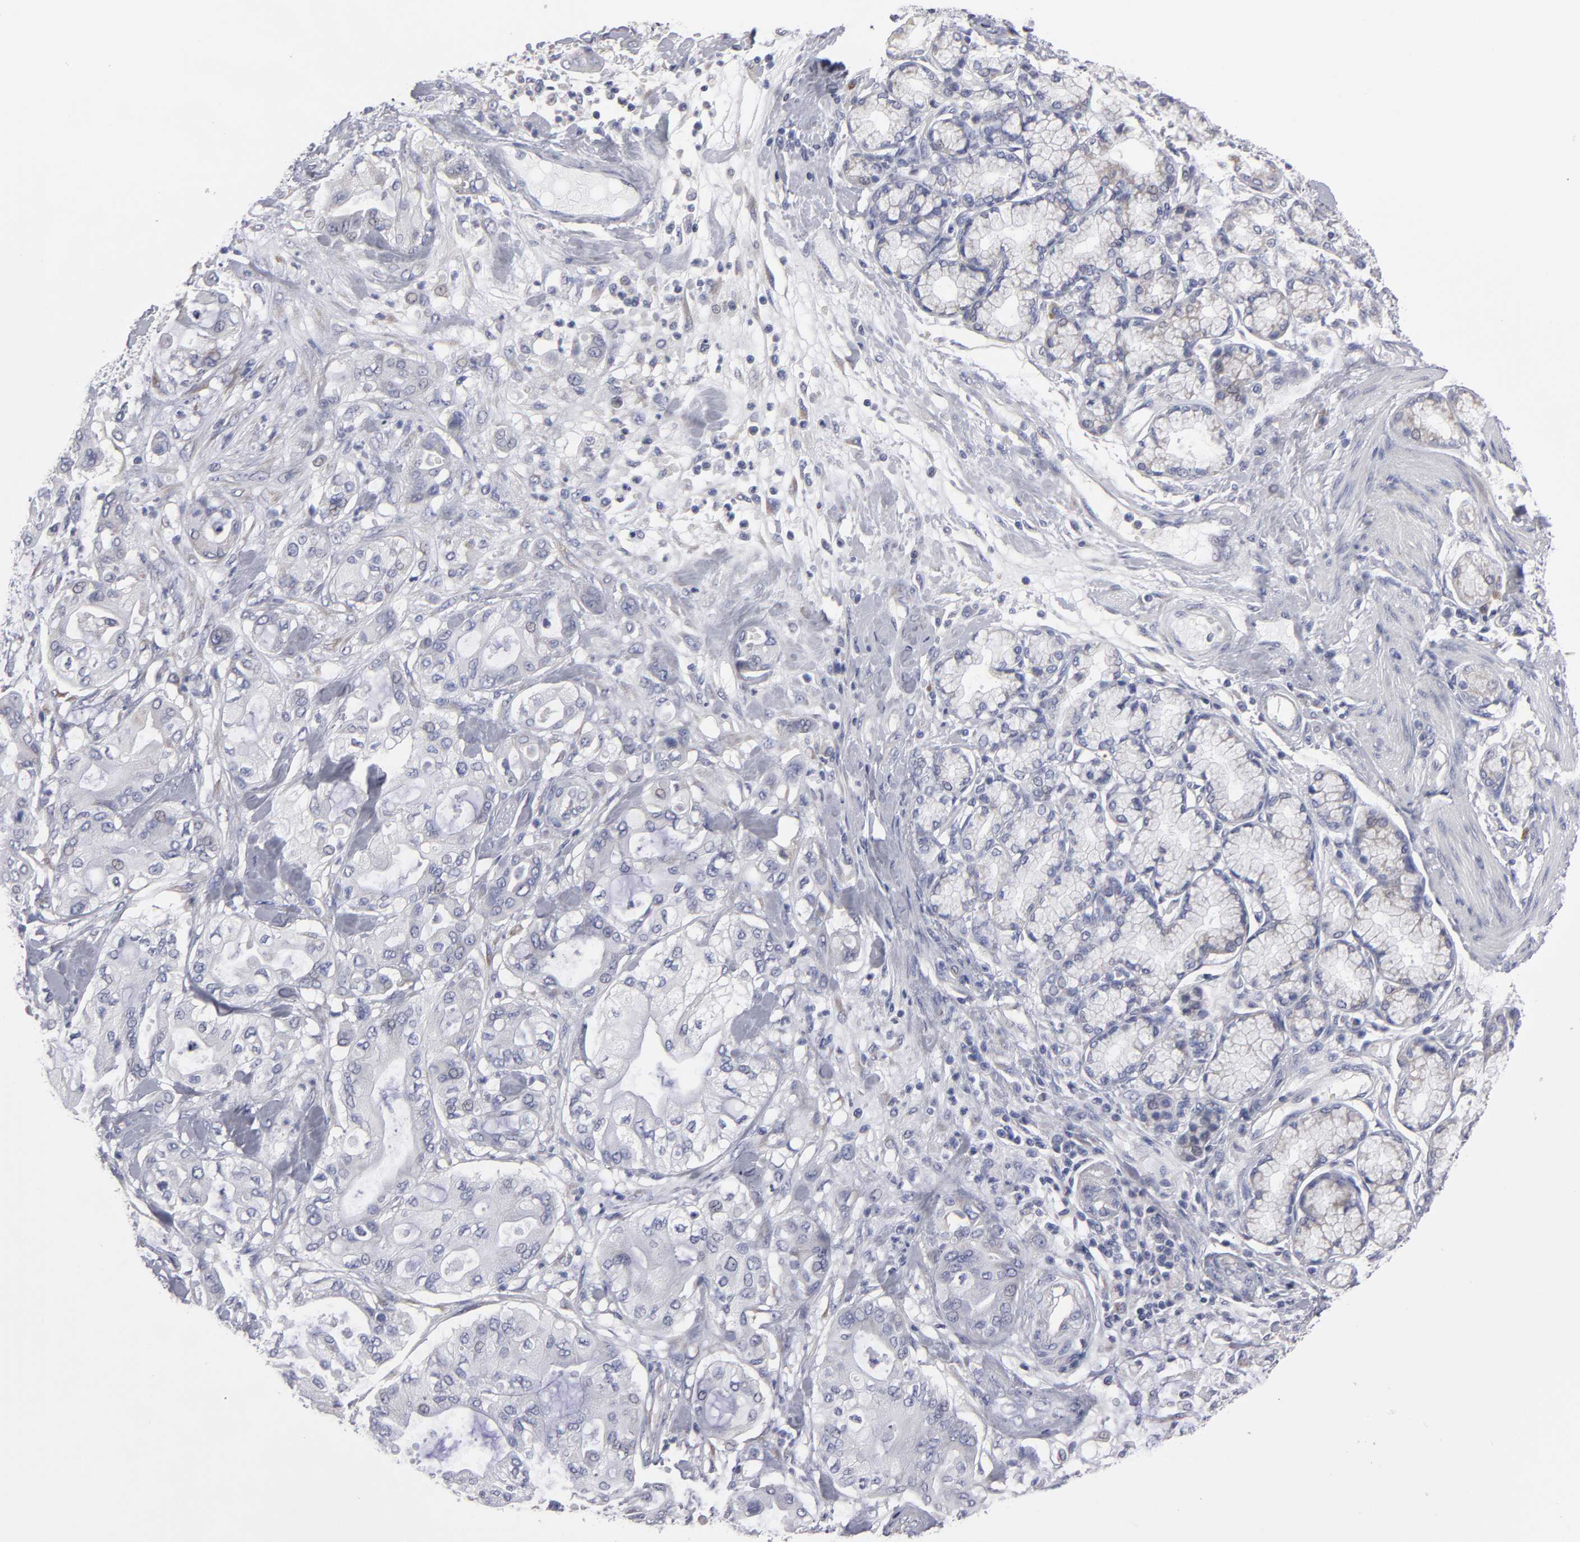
{"staining": {"intensity": "weak", "quantity": "<25%", "location": "cytoplasmic/membranous"}, "tissue": "pancreatic cancer", "cell_type": "Tumor cells", "image_type": "cancer", "snomed": [{"axis": "morphology", "description": "Adenocarcinoma, NOS"}, {"axis": "morphology", "description": "Adenocarcinoma, metastatic, NOS"}, {"axis": "topography", "description": "Lymph node"}, {"axis": "topography", "description": "Pancreas"}, {"axis": "topography", "description": "Duodenum"}], "caption": "Immunohistochemical staining of pancreatic cancer reveals no significant positivity in tumor cells.", "gene": "CCDC80", "patient": {"sex": "female", "age": 64}}